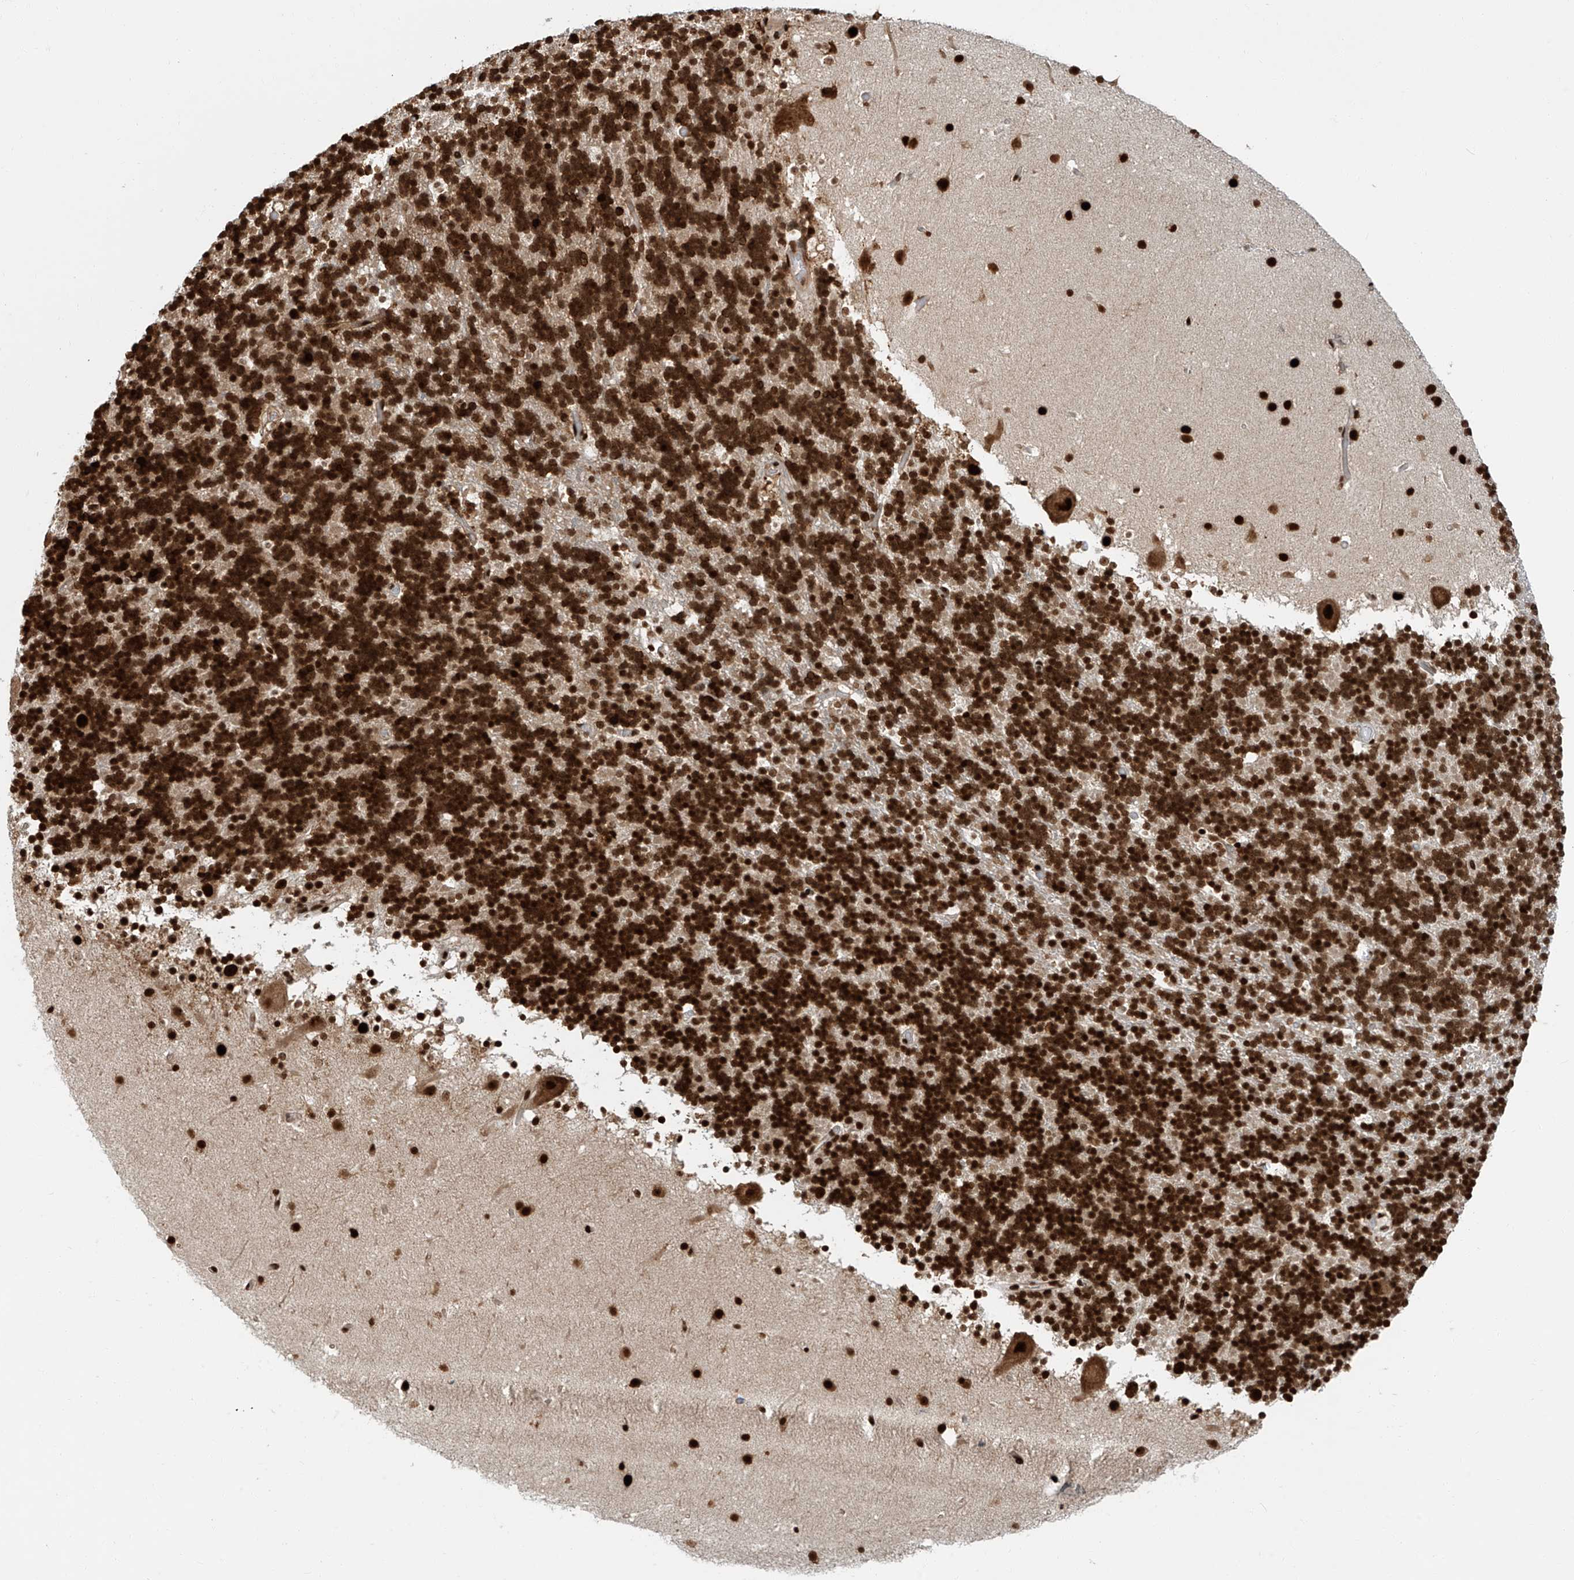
{"staining": {"intensity": "strong", "quantity": ">75%", "location": "nuclear"}, "tissue": "cerebellum", "cell_type": "Cells in granular layer", "image_type": "normal", "snomed": [{"axis": "morphology", "description": "Normal tissue, NOS"}, {"axis": "topography", "description": "Cerebellum"}], "caption": "A brown stain shows strong nuclear positivity of a protein in cells in granular layer of benign cerebellum.", "gene": "FAM193B", "patient": {"sex": "male", "age": 57}}